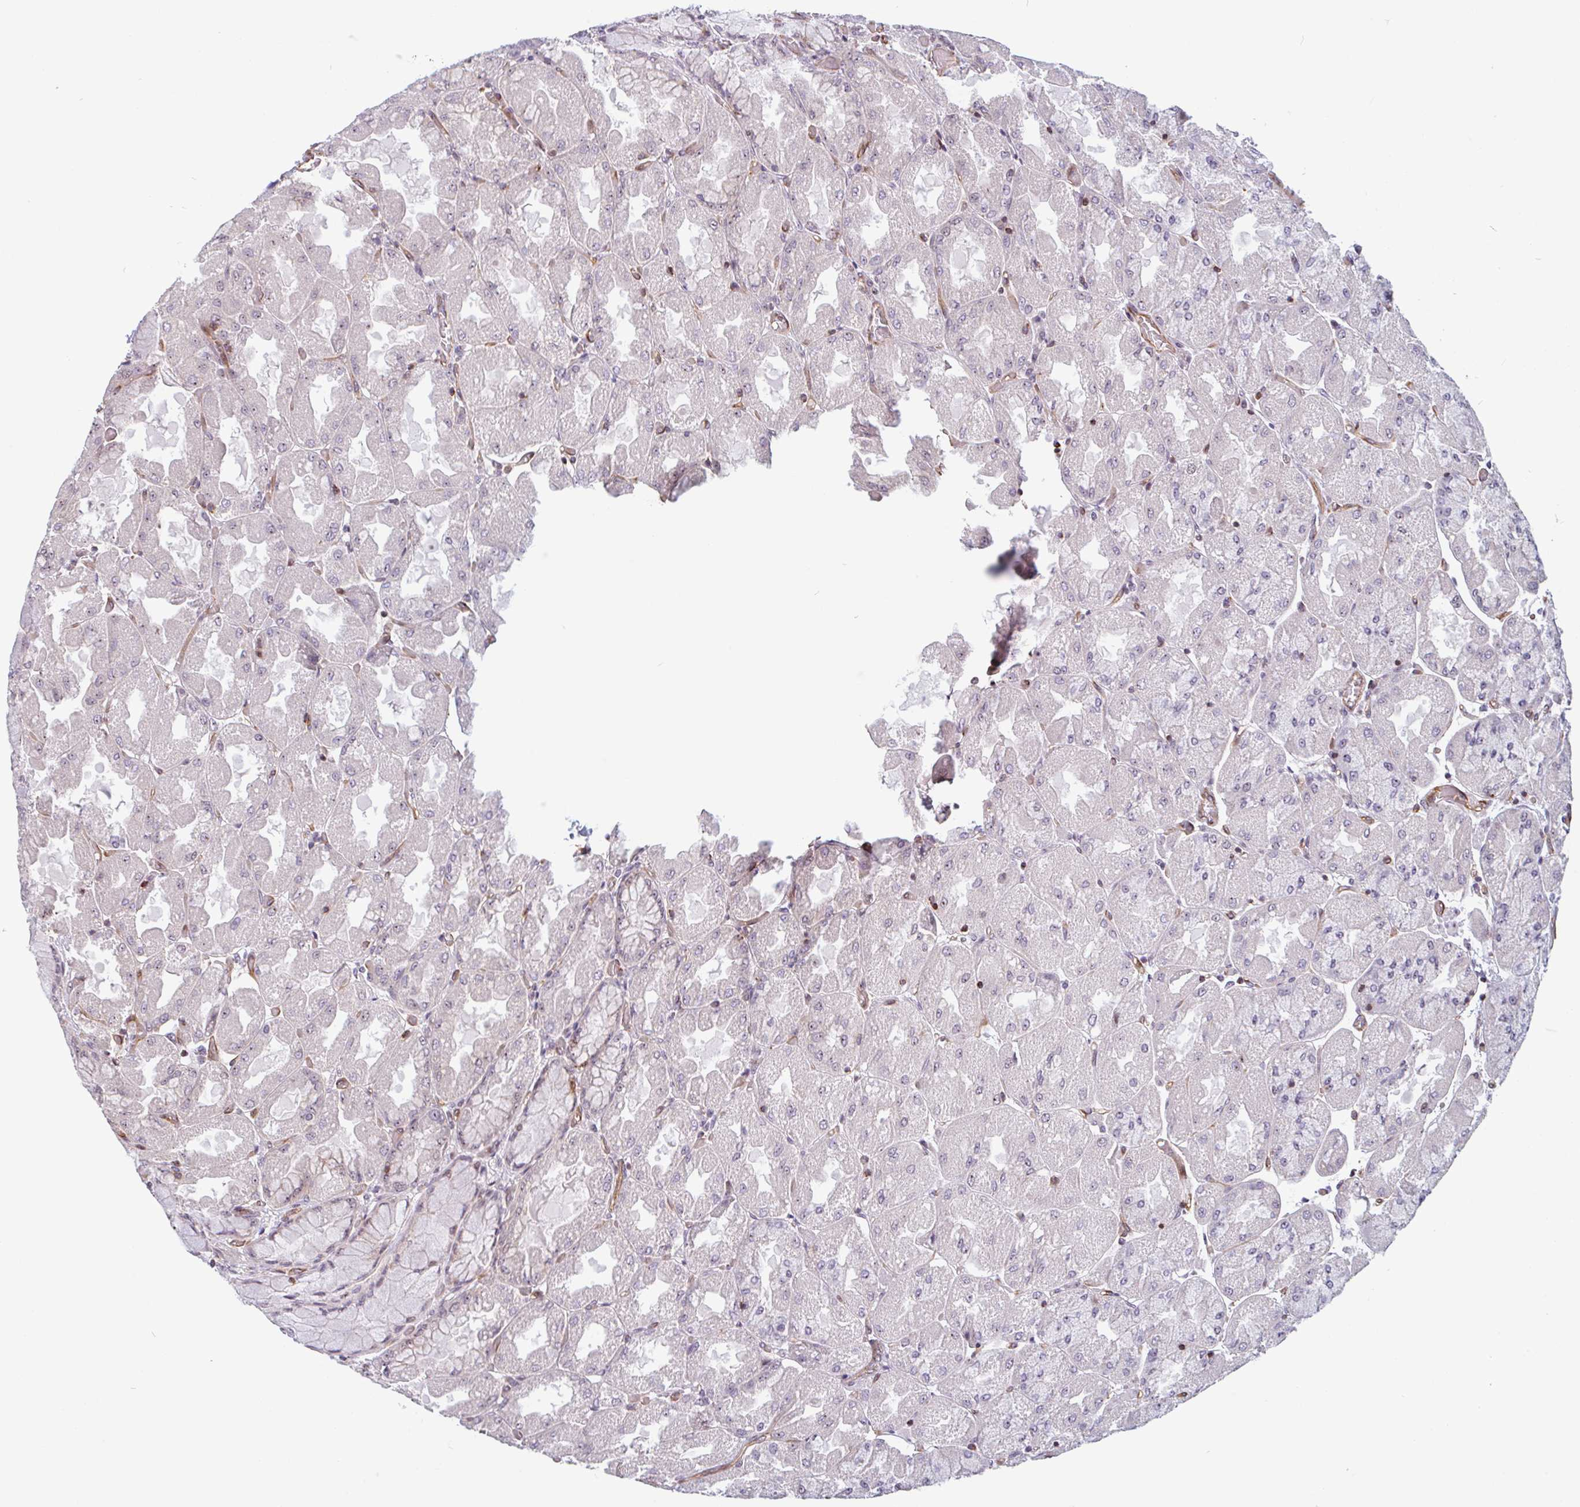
{"staining": {"intensity": "moderate", "quantity": "<25%", "location": "nuclear"}, "tissue": "stomach", "cell_type": "Glandular cells", "image_type": "normal", "snomed": [{"axis": "morphology", "description": "Normal tissue, NOS"}, {"axis": "topography", "description": "Stomach"}], "caption": "Moderate nuclear protein expression is present in approximately <25% of glandular cells in stomach.", "gene": "ZNF689", "patient": {"sex": "female", "age": 61}}